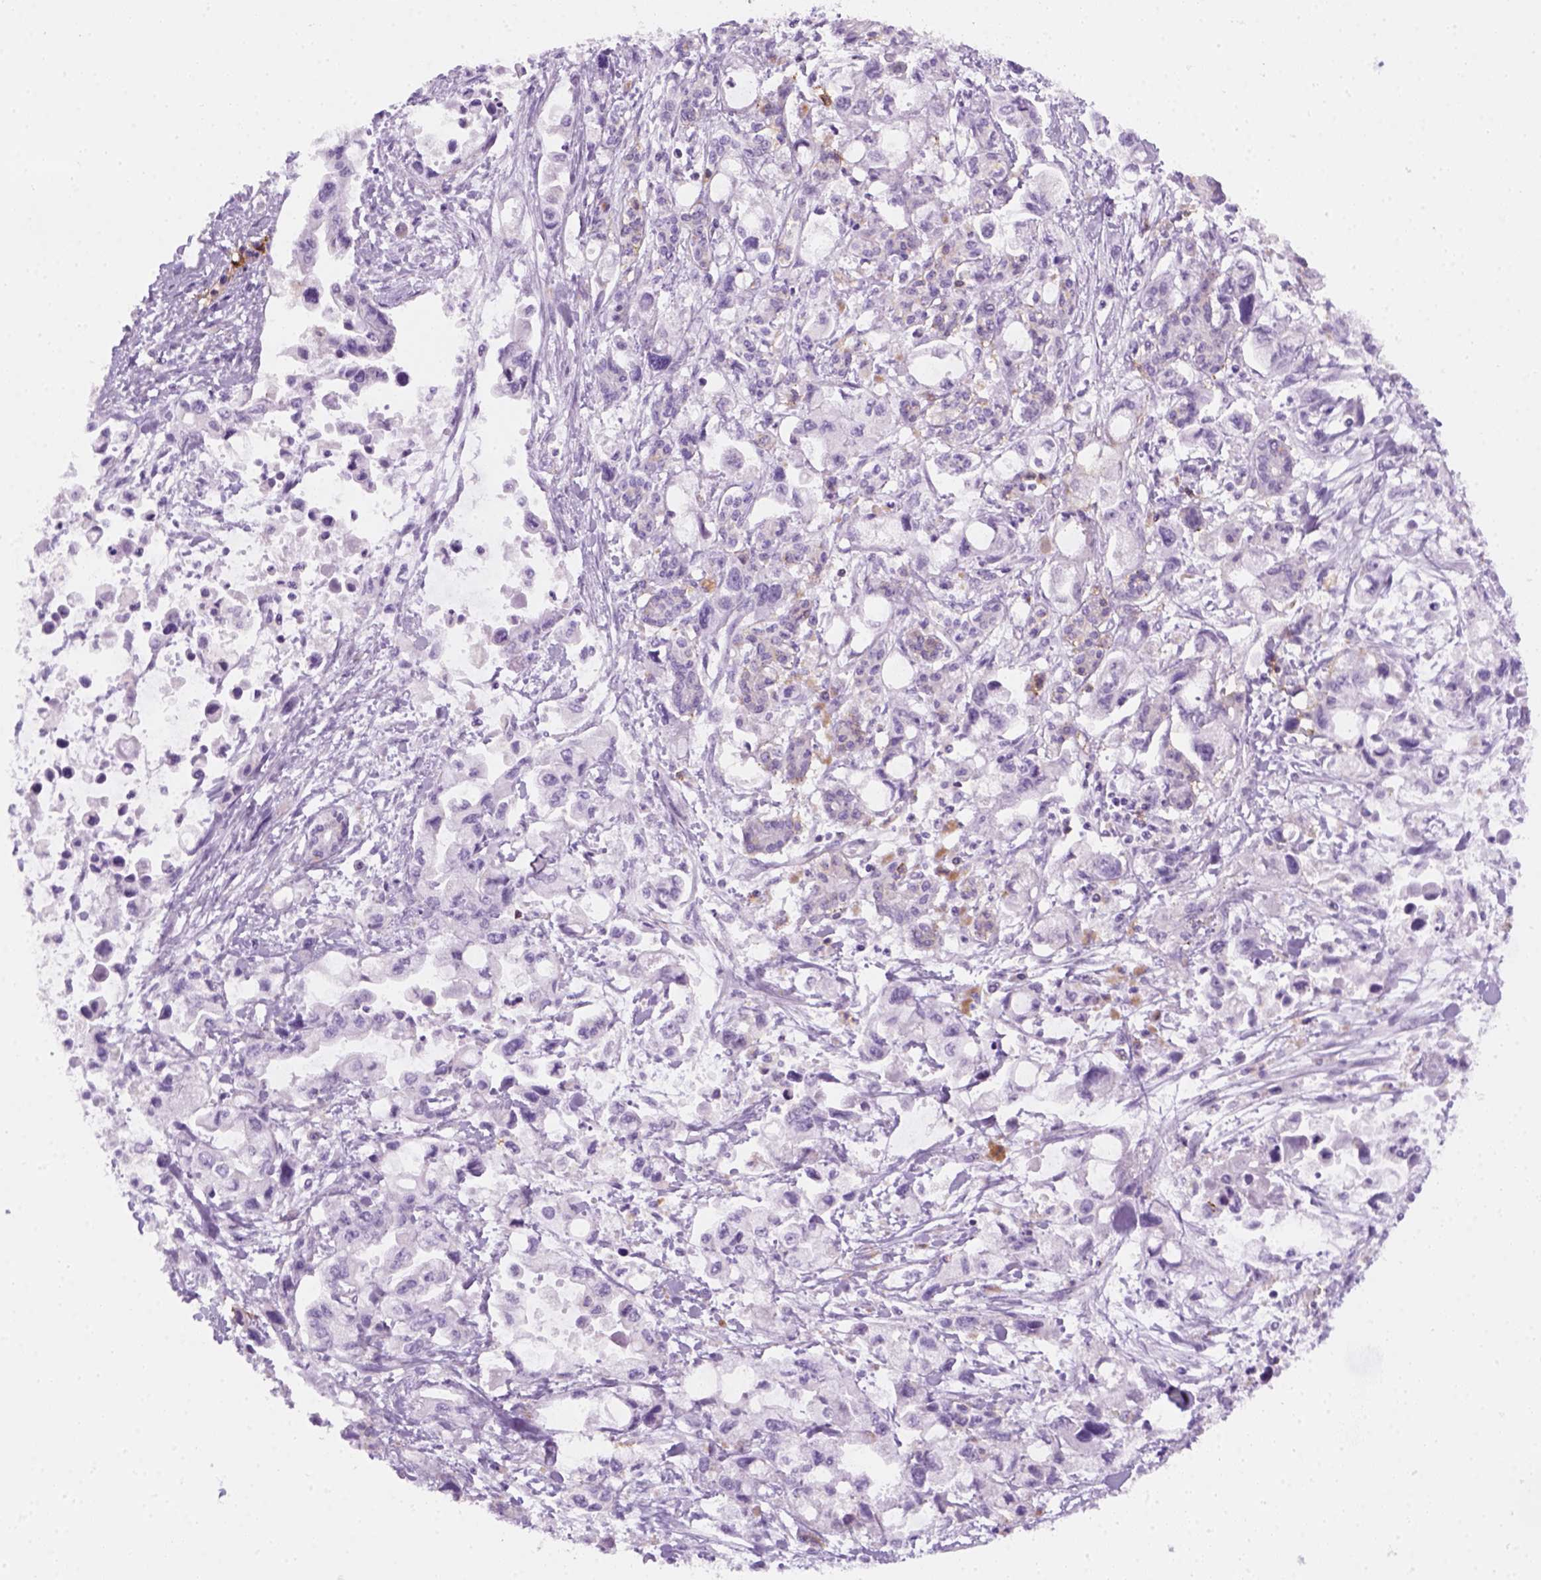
{"staining": {"intensity": "negative", "quantity": "none", "location": "none"}, "tissue": "pancreatic cancer", "cell_type": "Tumor cells", "image_type": "cancer", "snomed": [{"axis": "morphology", "description": "Adenocarcinoma, NOS"}, {"axis": "topography", "description": "Pancreas"}], "caption": "Pancreatic cancer was stained to show a protein in brown. There is no significant staining in tumor cells. (DAB IHC visualized using brightfield microscopy, high magnification).", "gene": "AQP3", "patient": {"sex": "female", "age": 61}}